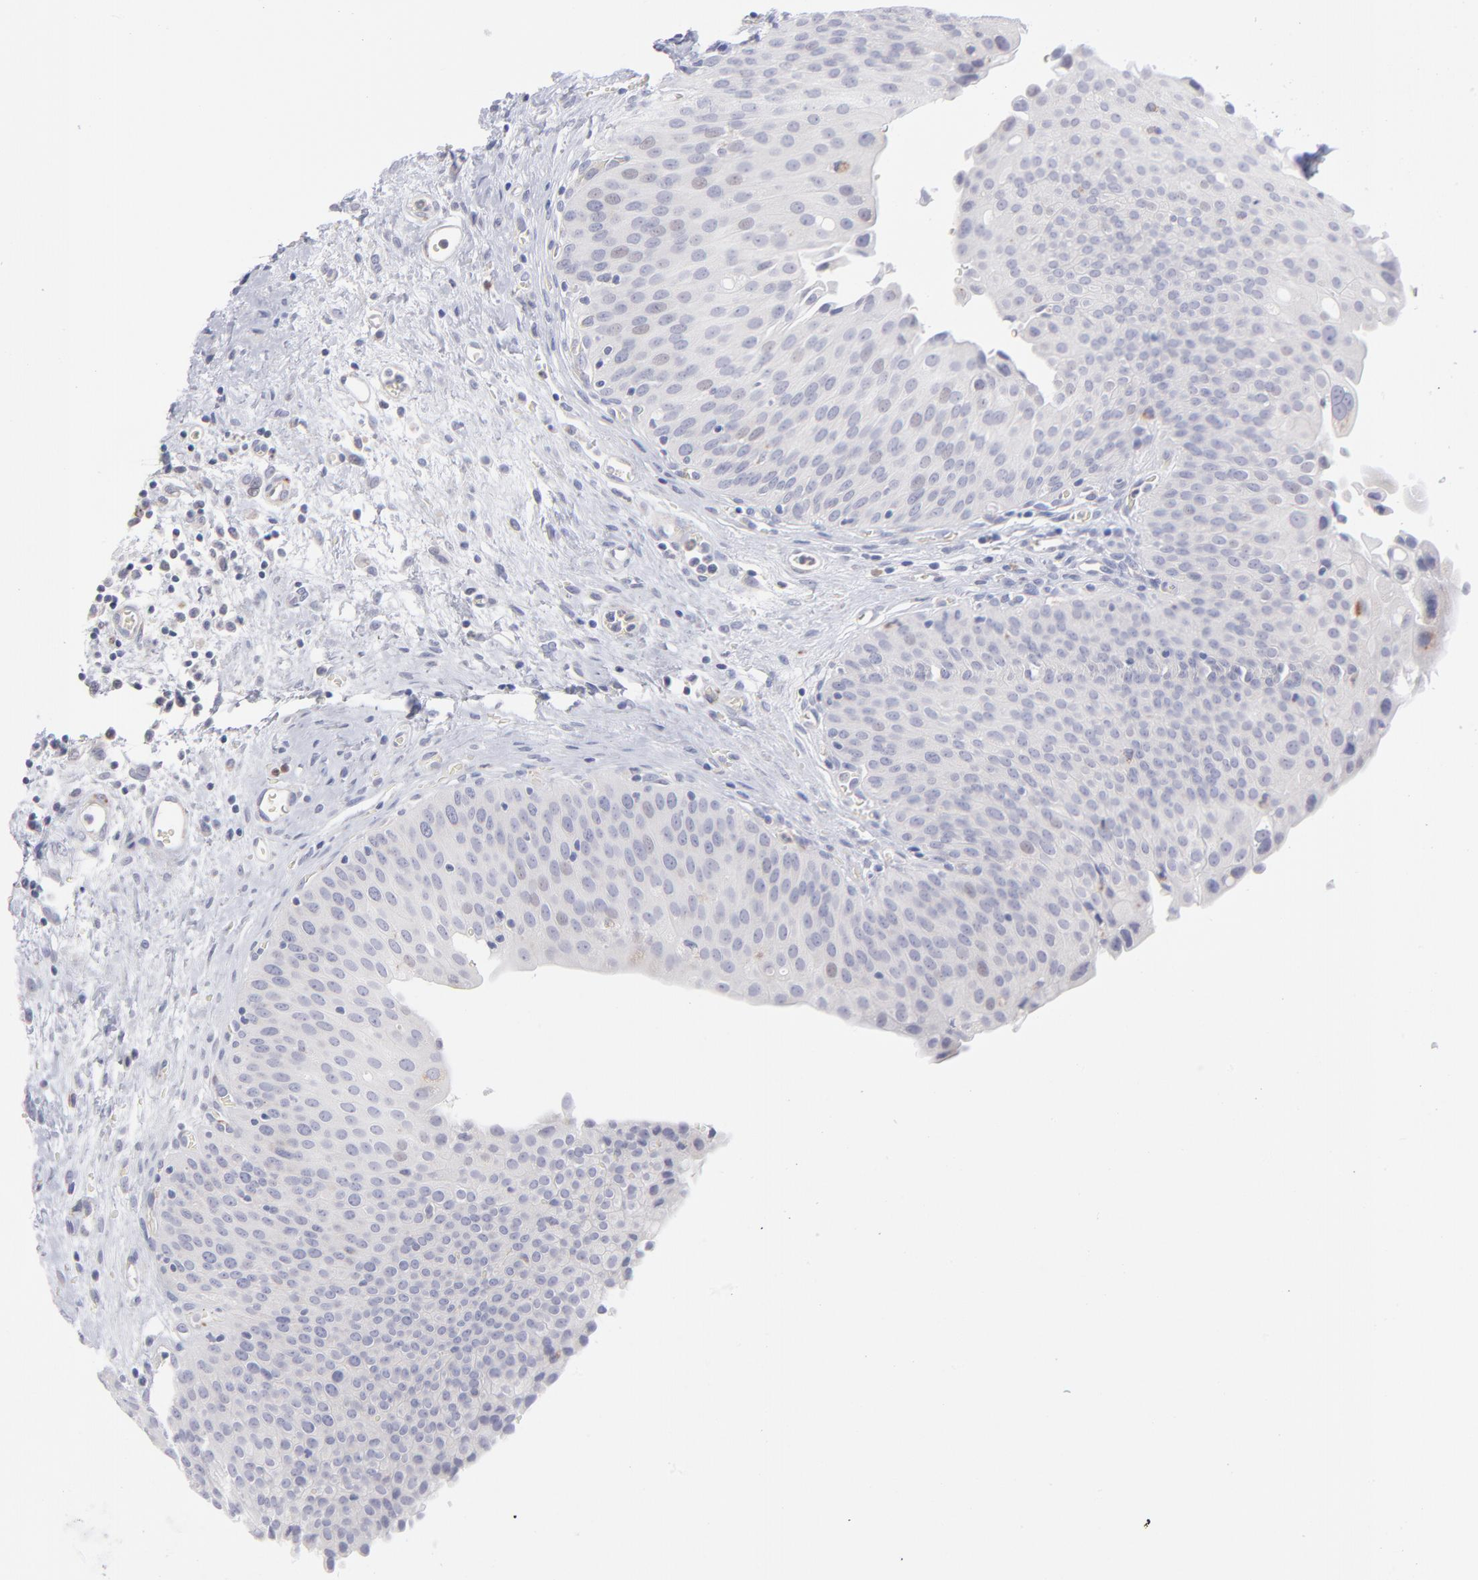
{"staining": {"intensity": "negative", "quantity": "none", "location": "none"}, "tissue": "urinary bladder", "cell_type": "Urothelial cells", "image_type": "normal", "snomed": [{"axis": "morphology", "description": "Normal tissue, NOS"}, {"axis": "morphology", "description": "Dysplasia, NOS"}, {"axis": "topography", "description": "Urinary bladder"}], "caption": "Photomicrograph shows no protein positivity in urothelial cells of unremarkable urinary bladder.", "gene": "MTHFD2", "patient": {"sex": "male", "age": 35}}